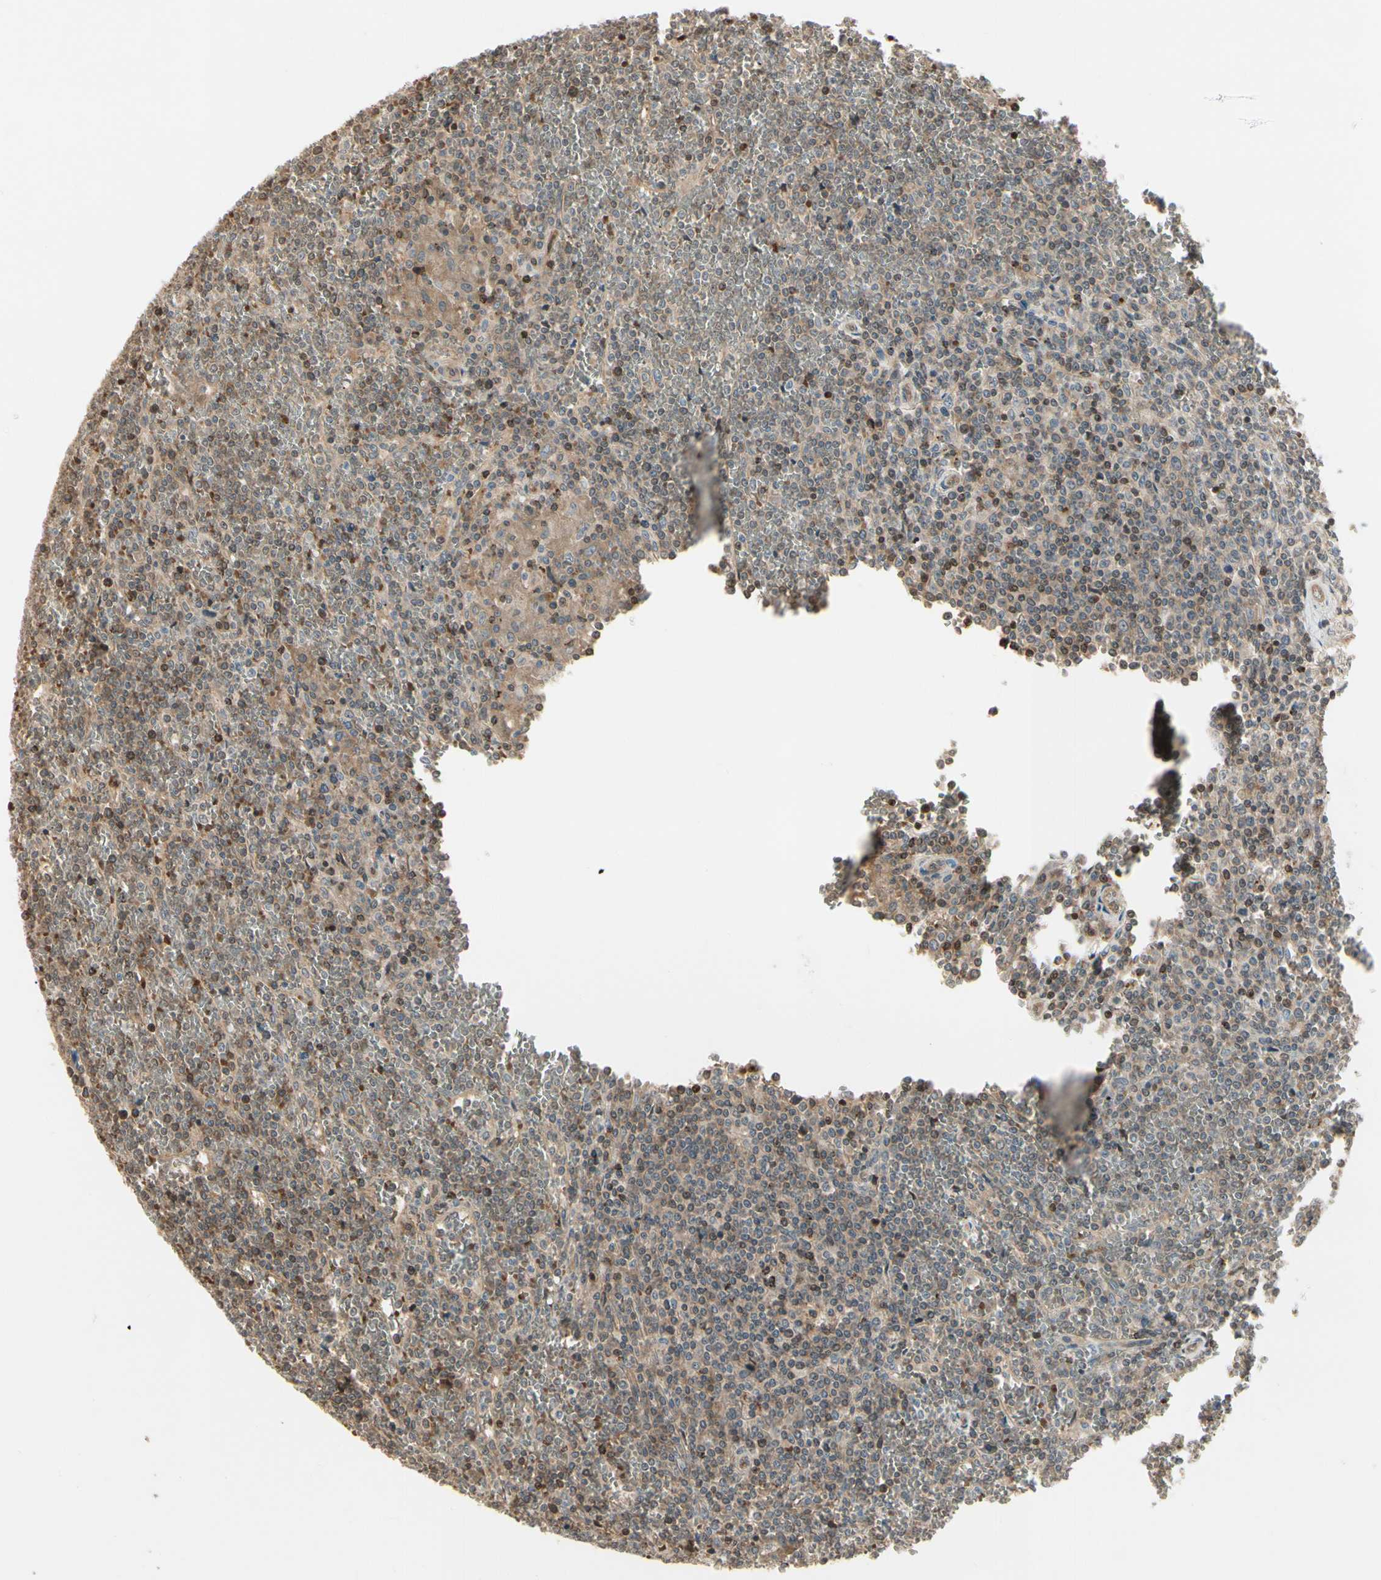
{"staining": {"intensity": "moderate", "quantity": "25%-75%", "location": "cytoplasmic/membranous"}, "tissue": "lymphoma", "cell_type": "Tumor cells", "image_type": "cancer", "snomed": [{"axis": "morphology", "description": "Malignant lymphoma, non-Hodgkin's type, Low grade"}, {"axis": "topography", "description": "Spleen"}], "caption": "Approximately 25%-75% of tumor cells in human lymphoma exhibit moderate cytoplasmic/membranous protein staining as visualized by brown immunohistochemical staining.", "gene": "EVC", "patient": {"sex": "female", "age": 19}}